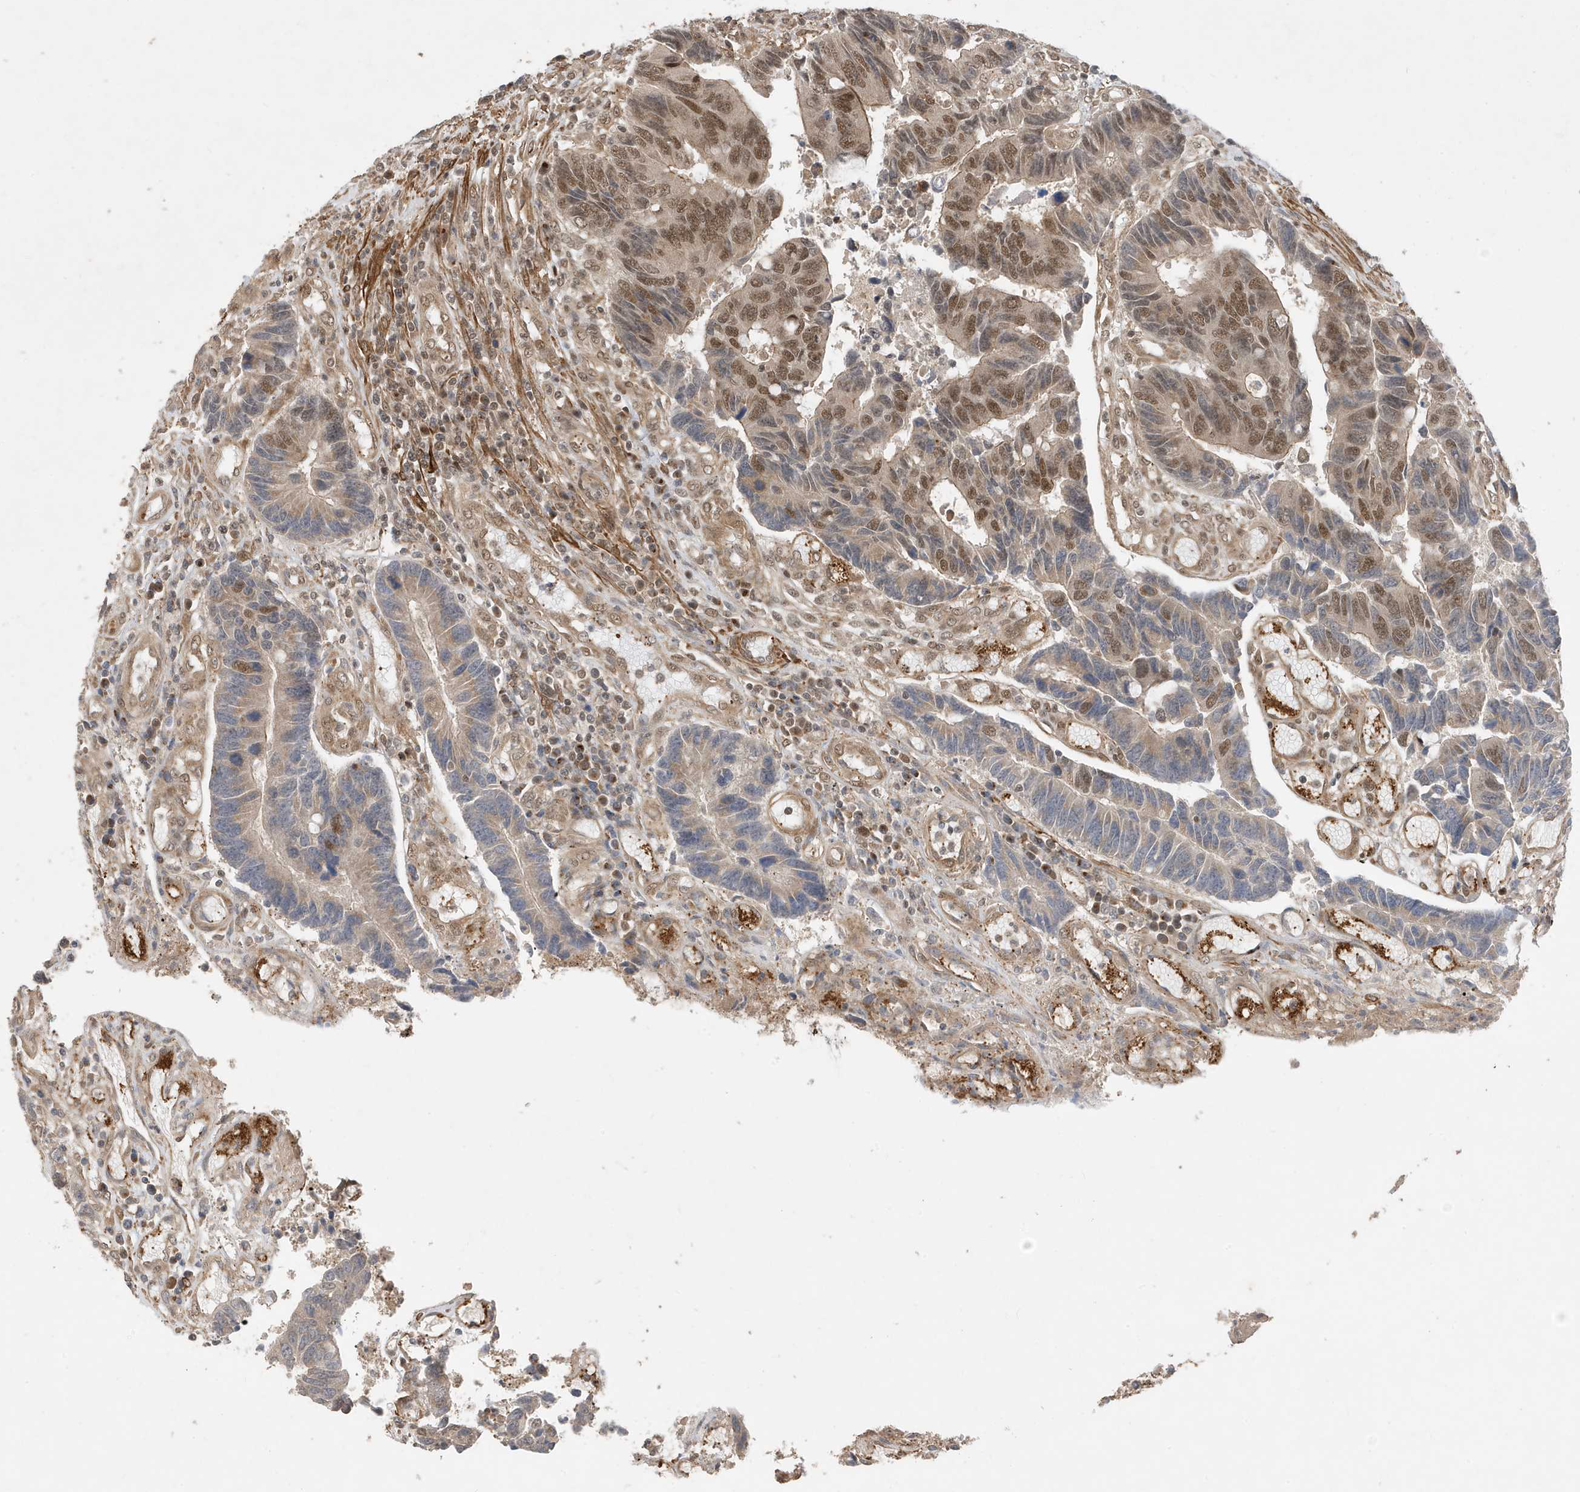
{"staining": {"intensity": "moderate", "quantity": "25%-75%", "location": "cytoplasmic/membranous,nuclear"}, "tissue": "colorectal cancer", "cell_type": "Tumor cells", "image_type": "cancer", "snomed": [{"axis": "morphology", "description": "Adenocarcinoma, NOS"}, {"axis": "topography", "description": "Rectum"}], "caption": "Immunohistochemical staining of adenocarcinoma (colorectal) displays moderate cytoplasmic/membranous and nuclear protein positivity in about 25%-75% of tumor cells.", "gene": "MAST3", "patient": {"sex": "male", "age": 84}}